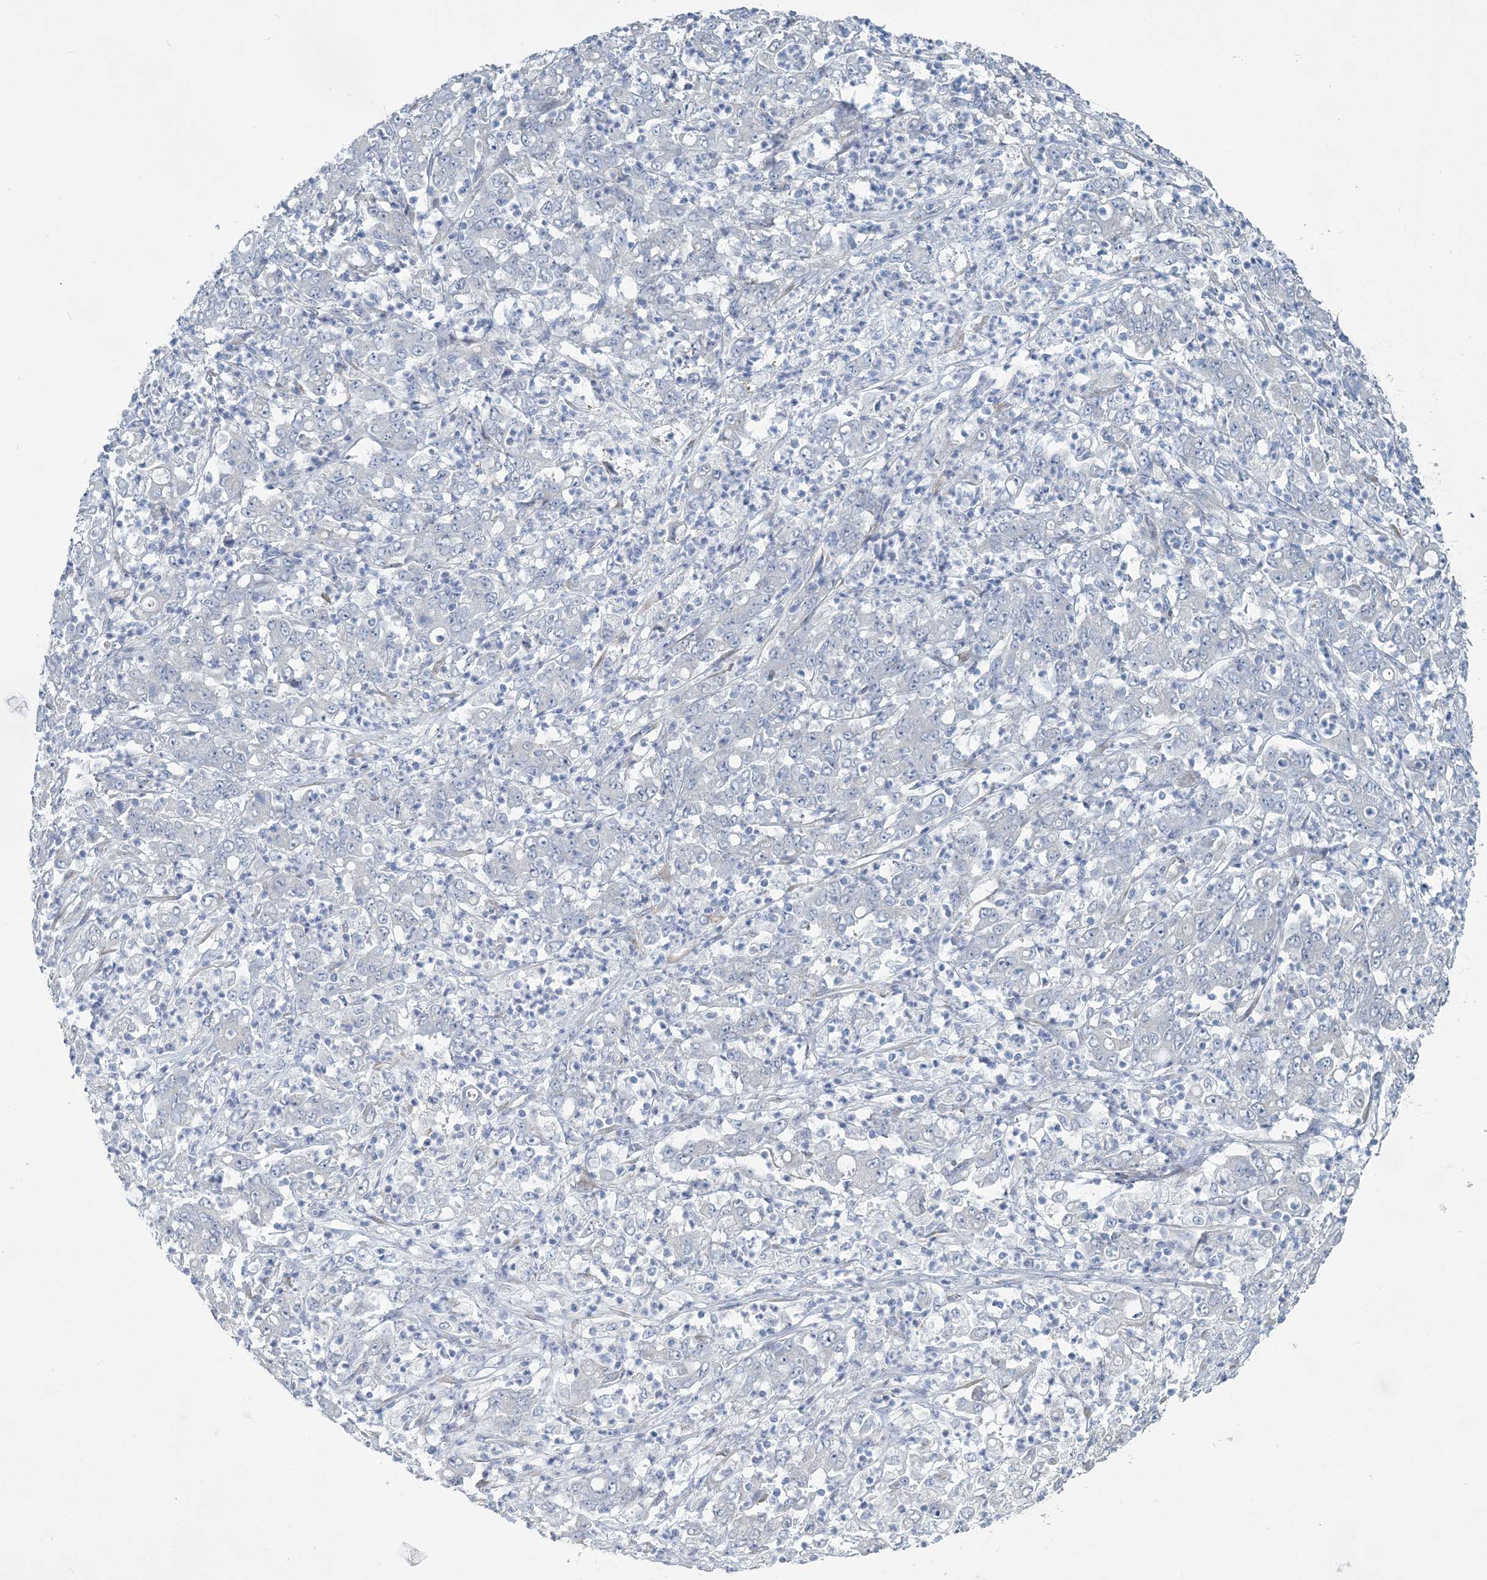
{"staining": {"intensity": "negative", "quantity": "none", "location": "none"}, "tissue": "stomach cancer", "cell_type": "Tumor cells", "image_type": "cancer", "snomed": [{"axis": "morphology", "description": "Adenocarcinoma, NOS"}, {"axis": "topography", "description": "Stomach, lower"}], "caption": "A micrograph of human stomach cancer is negative for staining in tumor cells.", "gene": "CMBL", "patient": {"sex": "female", "age": 71}}